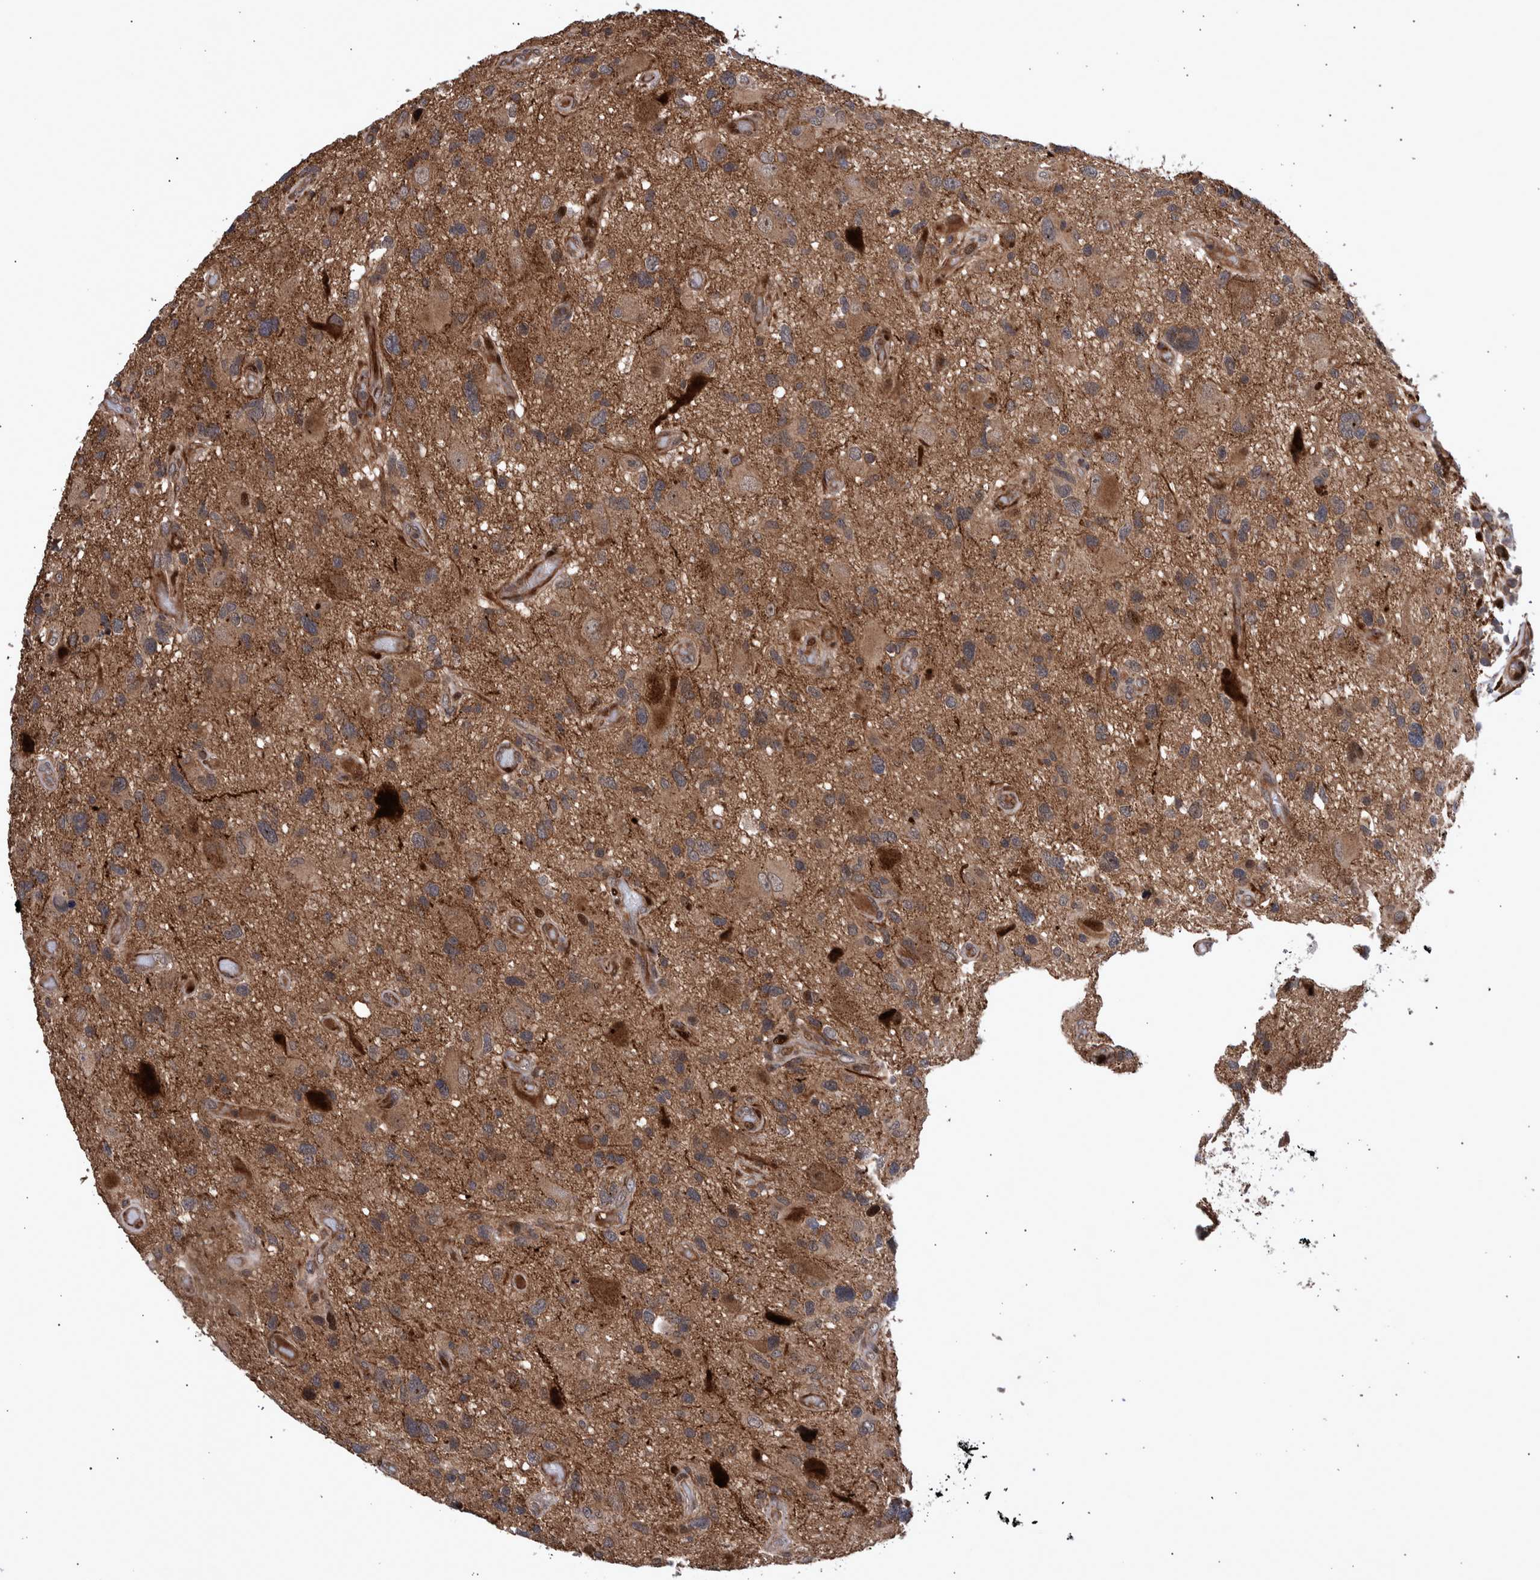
{"staining": {"intensity": "weak", "quantity": ">75%", "location": "cytoplasmic/membranous"}, "tissue": "glioma", "cell_type": "Tumor cells", "image_type": "cancer", "snomed": [{"axis": "morphology", "description": "Glioma, malignant, High grade"}, {"axis": "topography", "description": "Brain"}], "caption": "The photomicrograph demonstrates immunohistochemical staining of malignant high-grade glioma. There is weak cytoplasmic/membranous staining is appreciated in about >75% of tumor cells.", "gene": "SHISA6", "patient": {"sex": "male", "age": 33}}